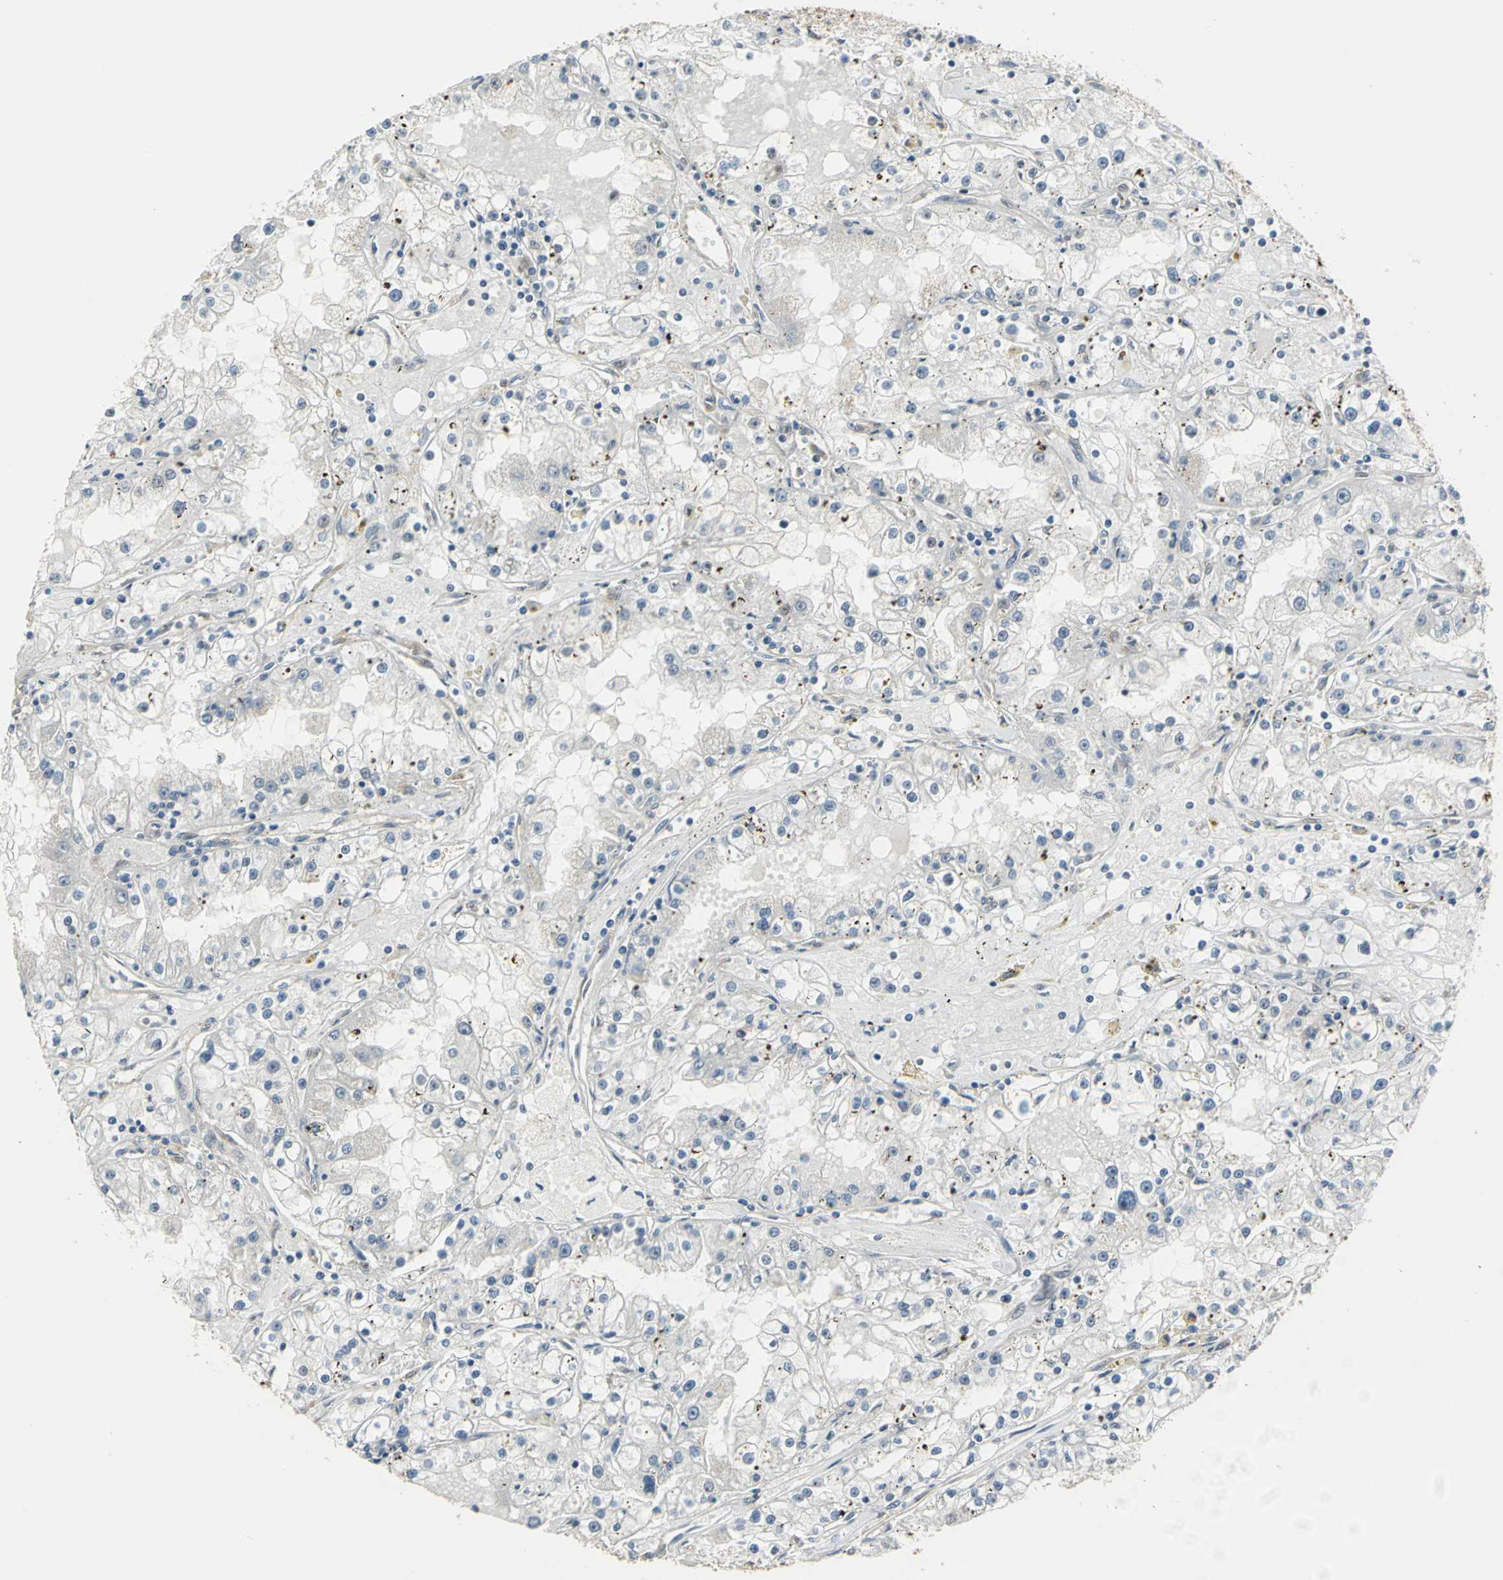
{"staining": {"intensity": "negative", "quantity": "none", "location": "none"}, "tissue": "renal cancer", "cell_type": "Tumor cells", "image_type": "cancer", "snomed": [{"axis": "morphology", "description": "Adenocarcinoma, NOS"}, {"axis": "topography", "description": "Kidney"}], "caption": "This is an immunohistochemistry photomicrograph of renal adenocarcinoma. There is no staining in tumor cells.", "gene": "DDX5", "patient": {"sex": "male", "age": 56}}